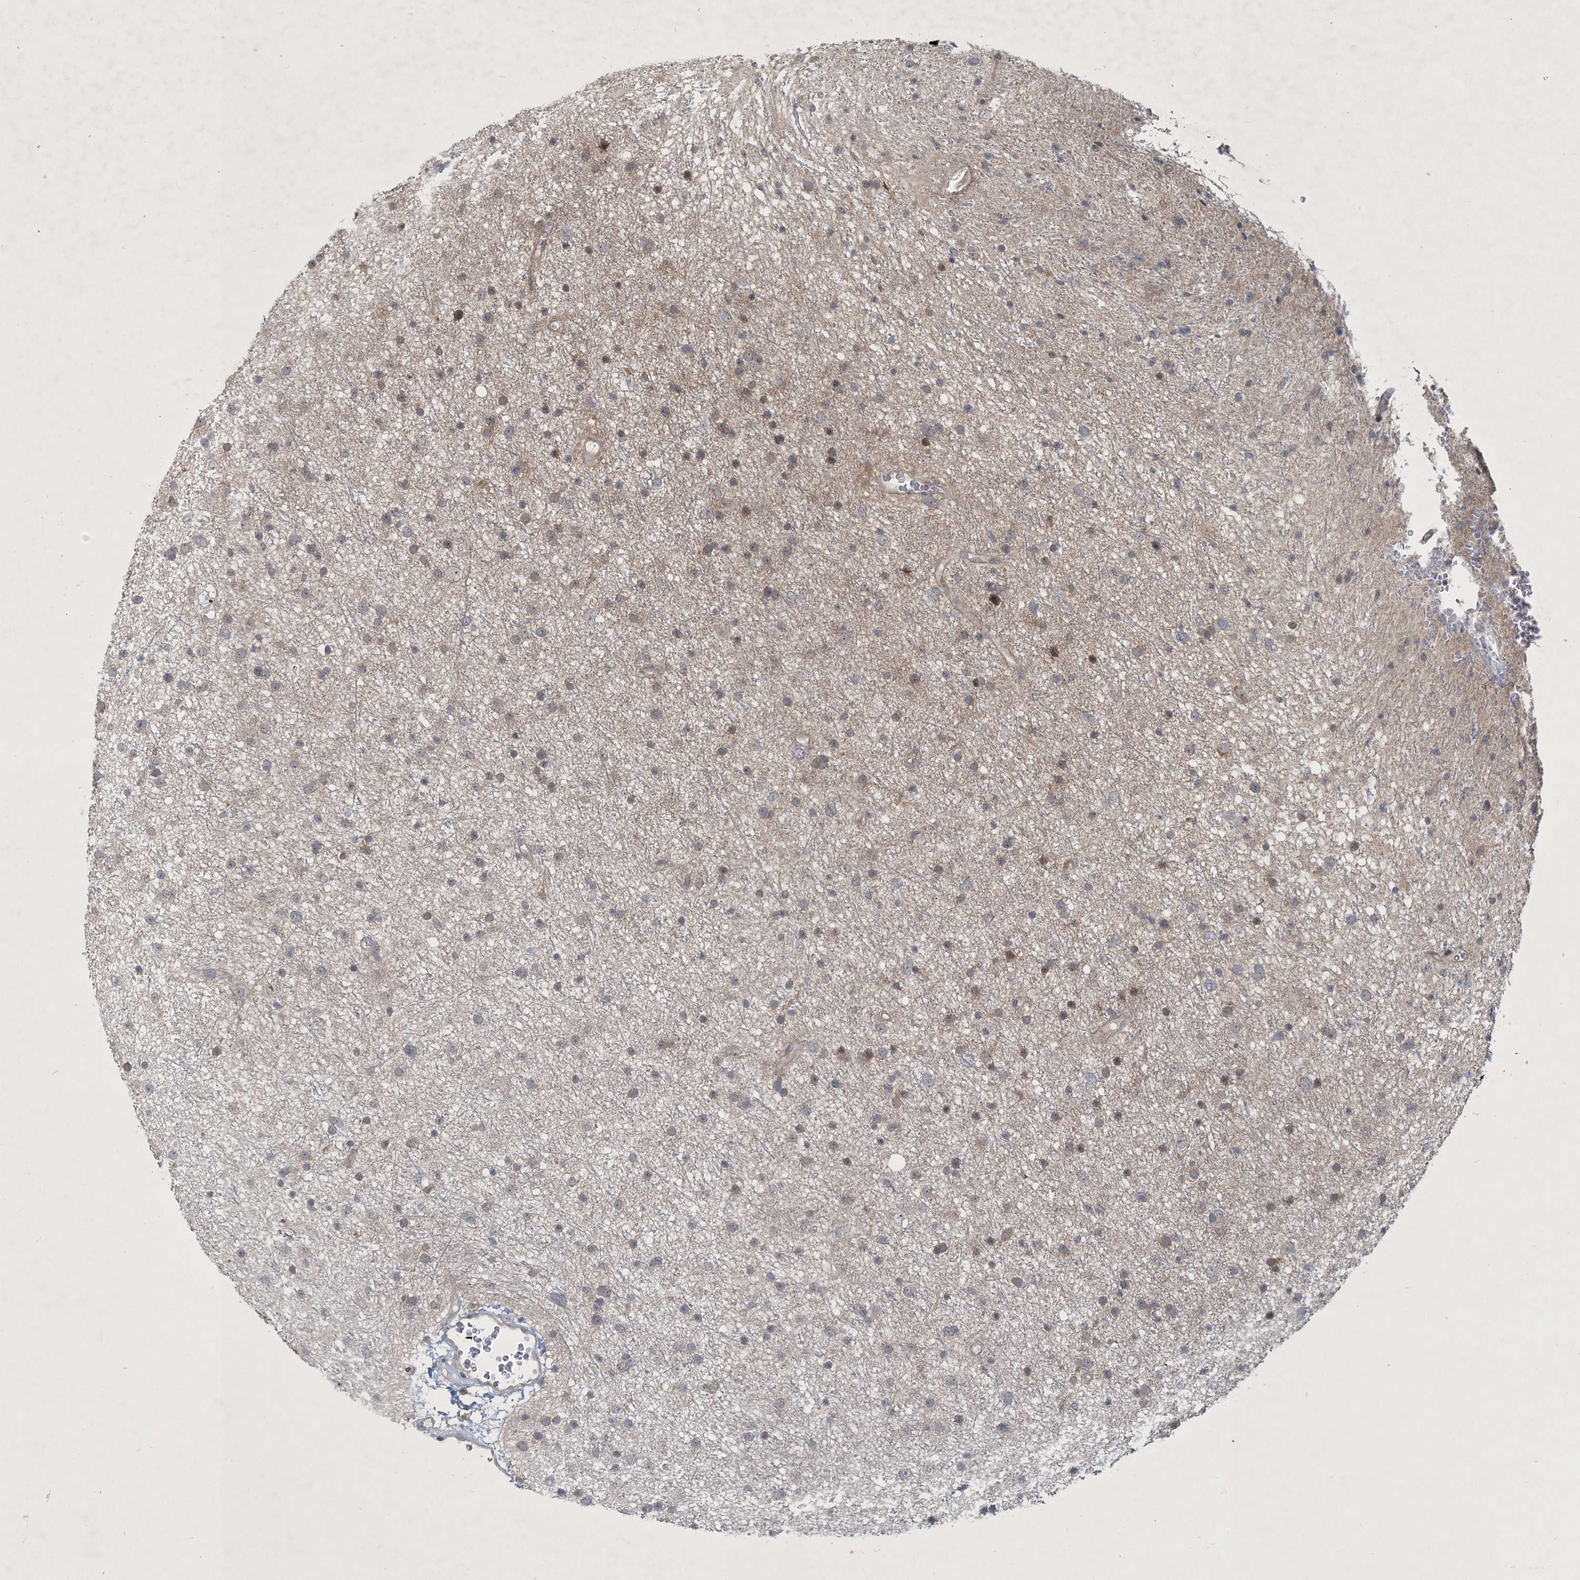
{"staining": {"intensity": "weak", "quantity": "<25%", "location": "cytoplasmic/membranous"}, "tissue": "glioma", "cell_type": "Tumor cells", "image_type": "cancer", "snomed": [{"axis": "morphology", "description": "Glioma, malignant, Low grade"}, {"axis": "topography", "description": "Cerebral cortex"}], "caption": "A micrograph of malignant glioma (low-grade) stained for a protein reveals no brown staining in tumor cells.", "gene": "CDS1", "patient": {"sex": "female", "age": 39}}